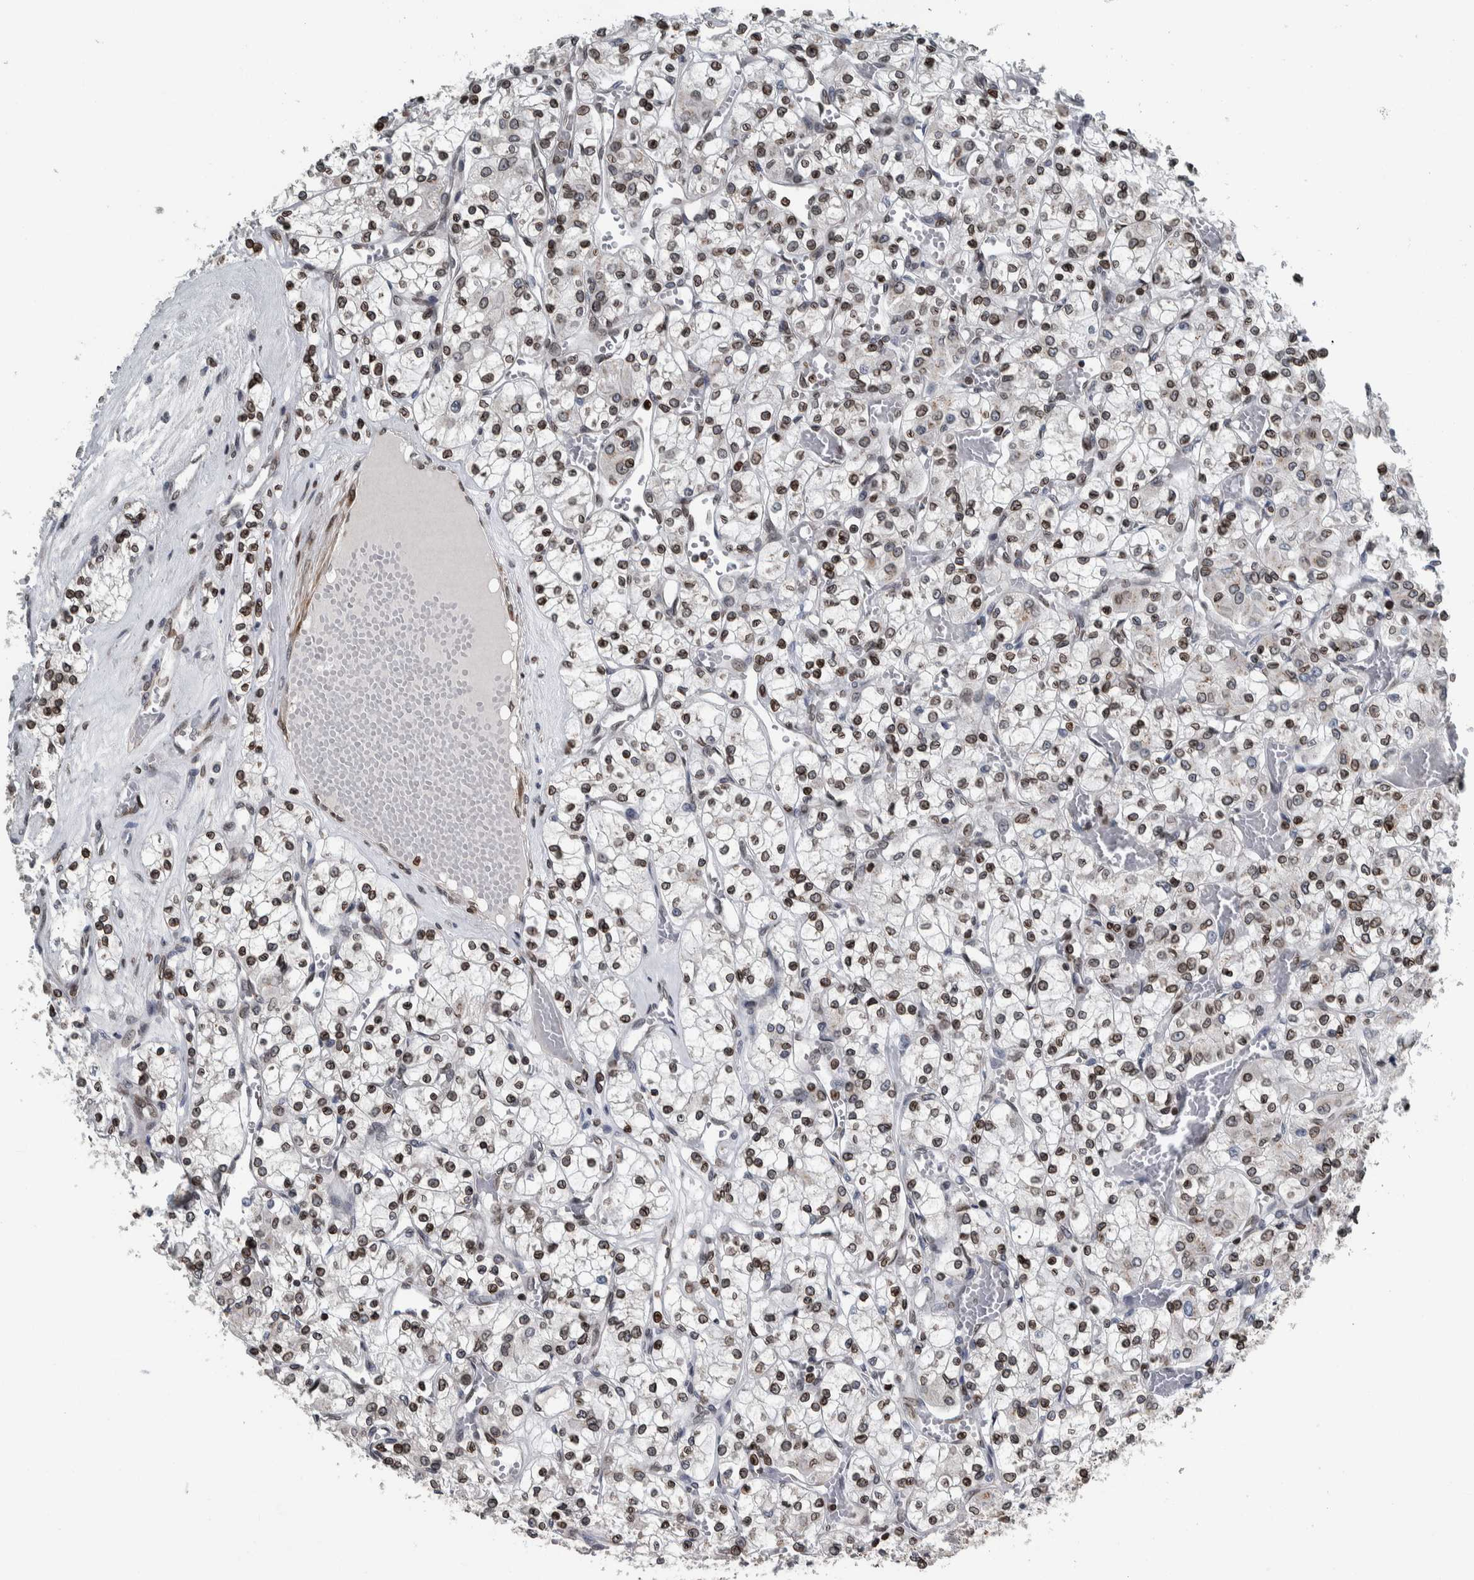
{"staining": {"intensity": "weak", "quantity": "25%-75%", "location": "cytoplasmic/membranous,nuclear"}, "tissue": "renal cancer", "cell_type": "Tumor cells", "image_type": "cancer", "snomed": [{"axis": "morphology", "description": "Adenocarcinoma, NOS"}, {"axis": "topography", "description": "Kidney"}], "caption": "Immunohistochemistry (IHC) image of renal cancer stained for a protein (brown), which reveals low levels of weak cytoplasmic/membranous and nuclear expression in about 25%-75% of tumor cells.", "gene": "FAM135B", "patient": {"sex": "female", "age": 59}}